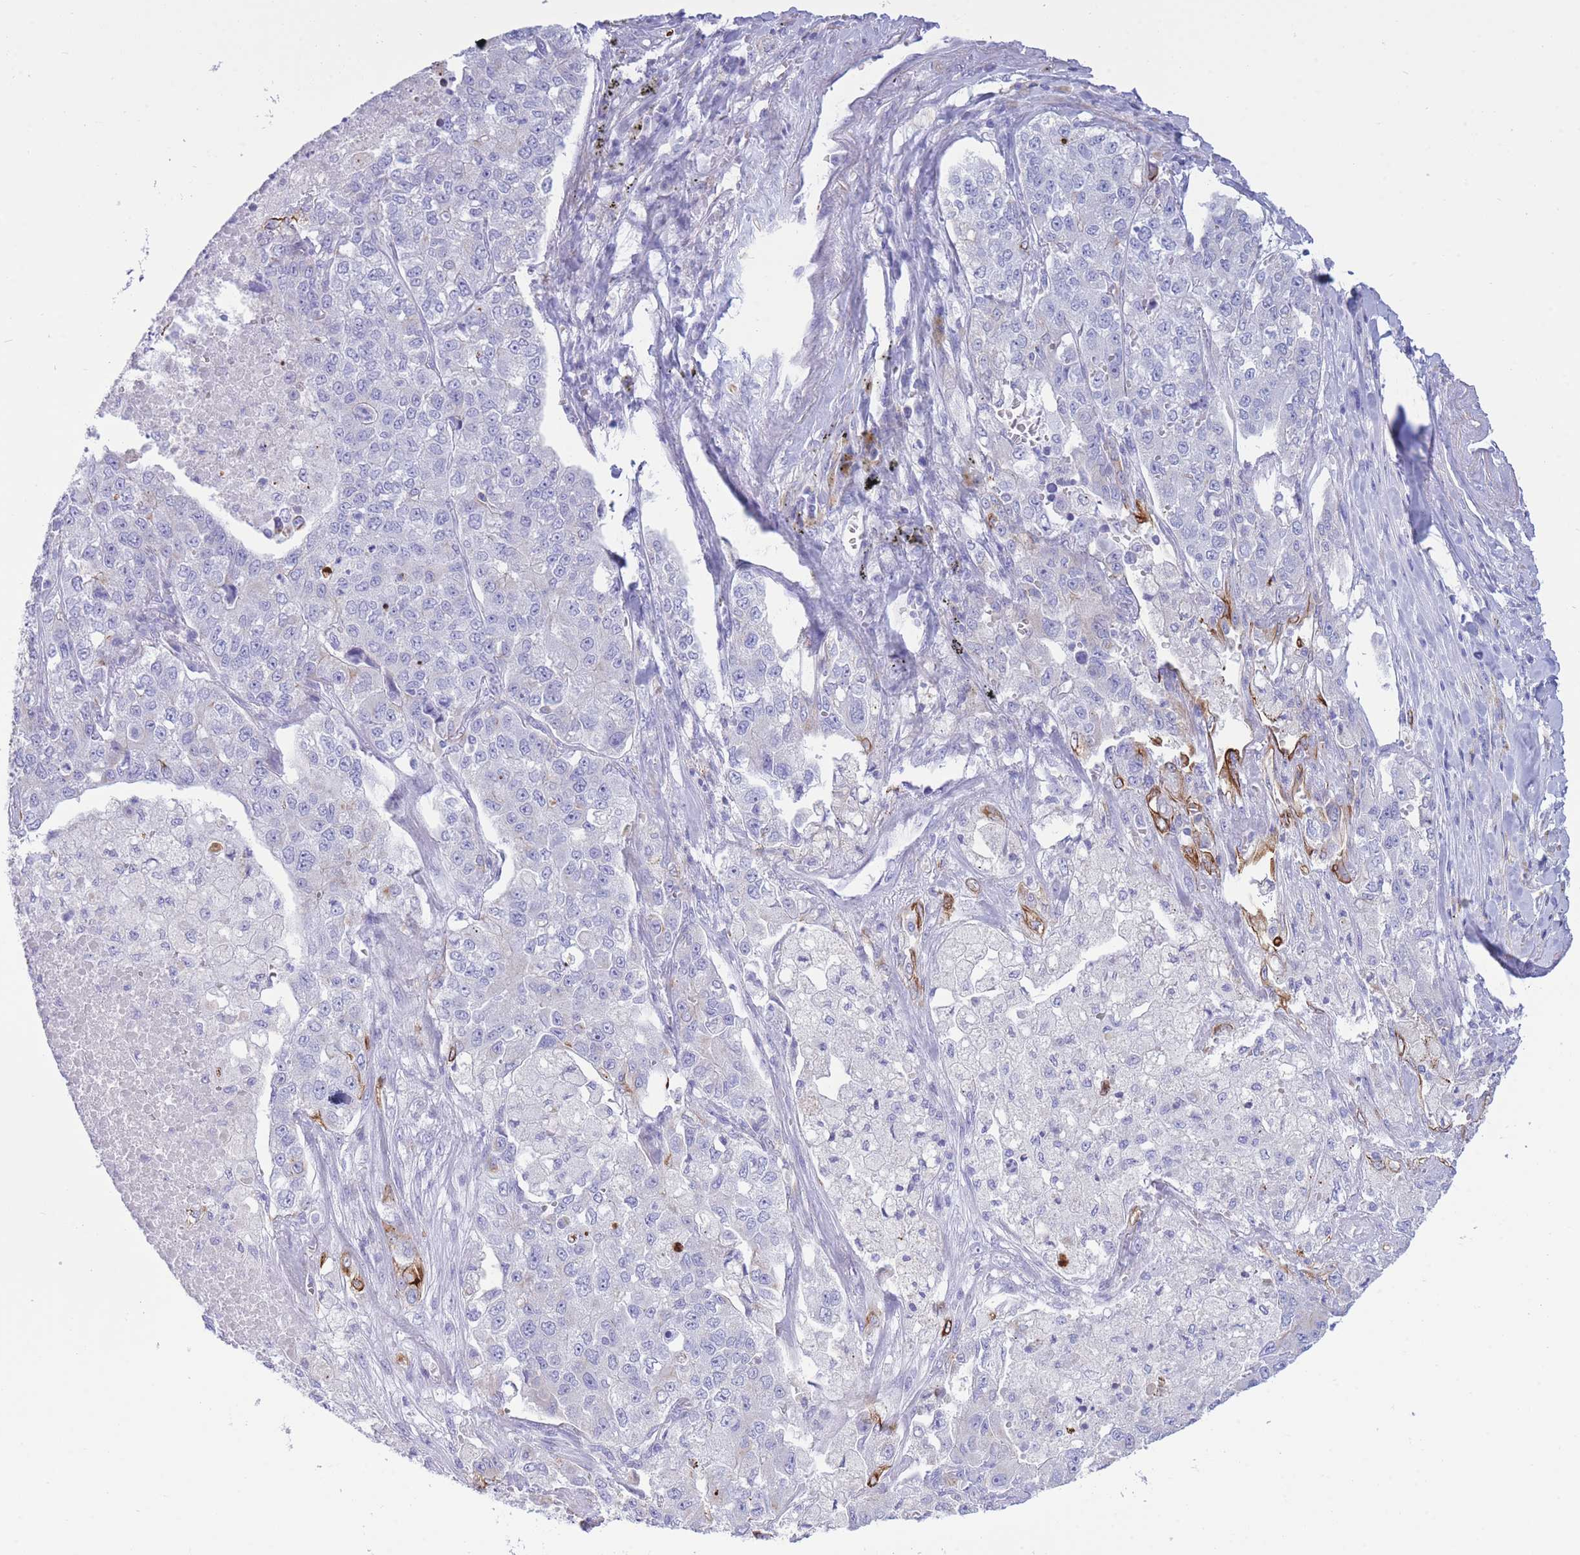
{"staining": {"intensity": "negative", "quantity": "none", "location": "none"}, "tissue": "lung cancer", "cell_type": "Tumor cells", "image_type": "cancer", "snomed": [{"axis": "morphology", "description": "Adenocarcinoma, NOS"}, {"axis": "topography", "description": "Lung"}], "caption": "High magnification brightfield microscopy of lung cancer (adenocarcinoma) stained with DAB (3,3'-diaminobenzidine) (brown) and counterstained with hematoxylin (blue): tumor cells show no significant staining.", "gene": "VWA8", "patient": {"sex": "male", "age": 49}}